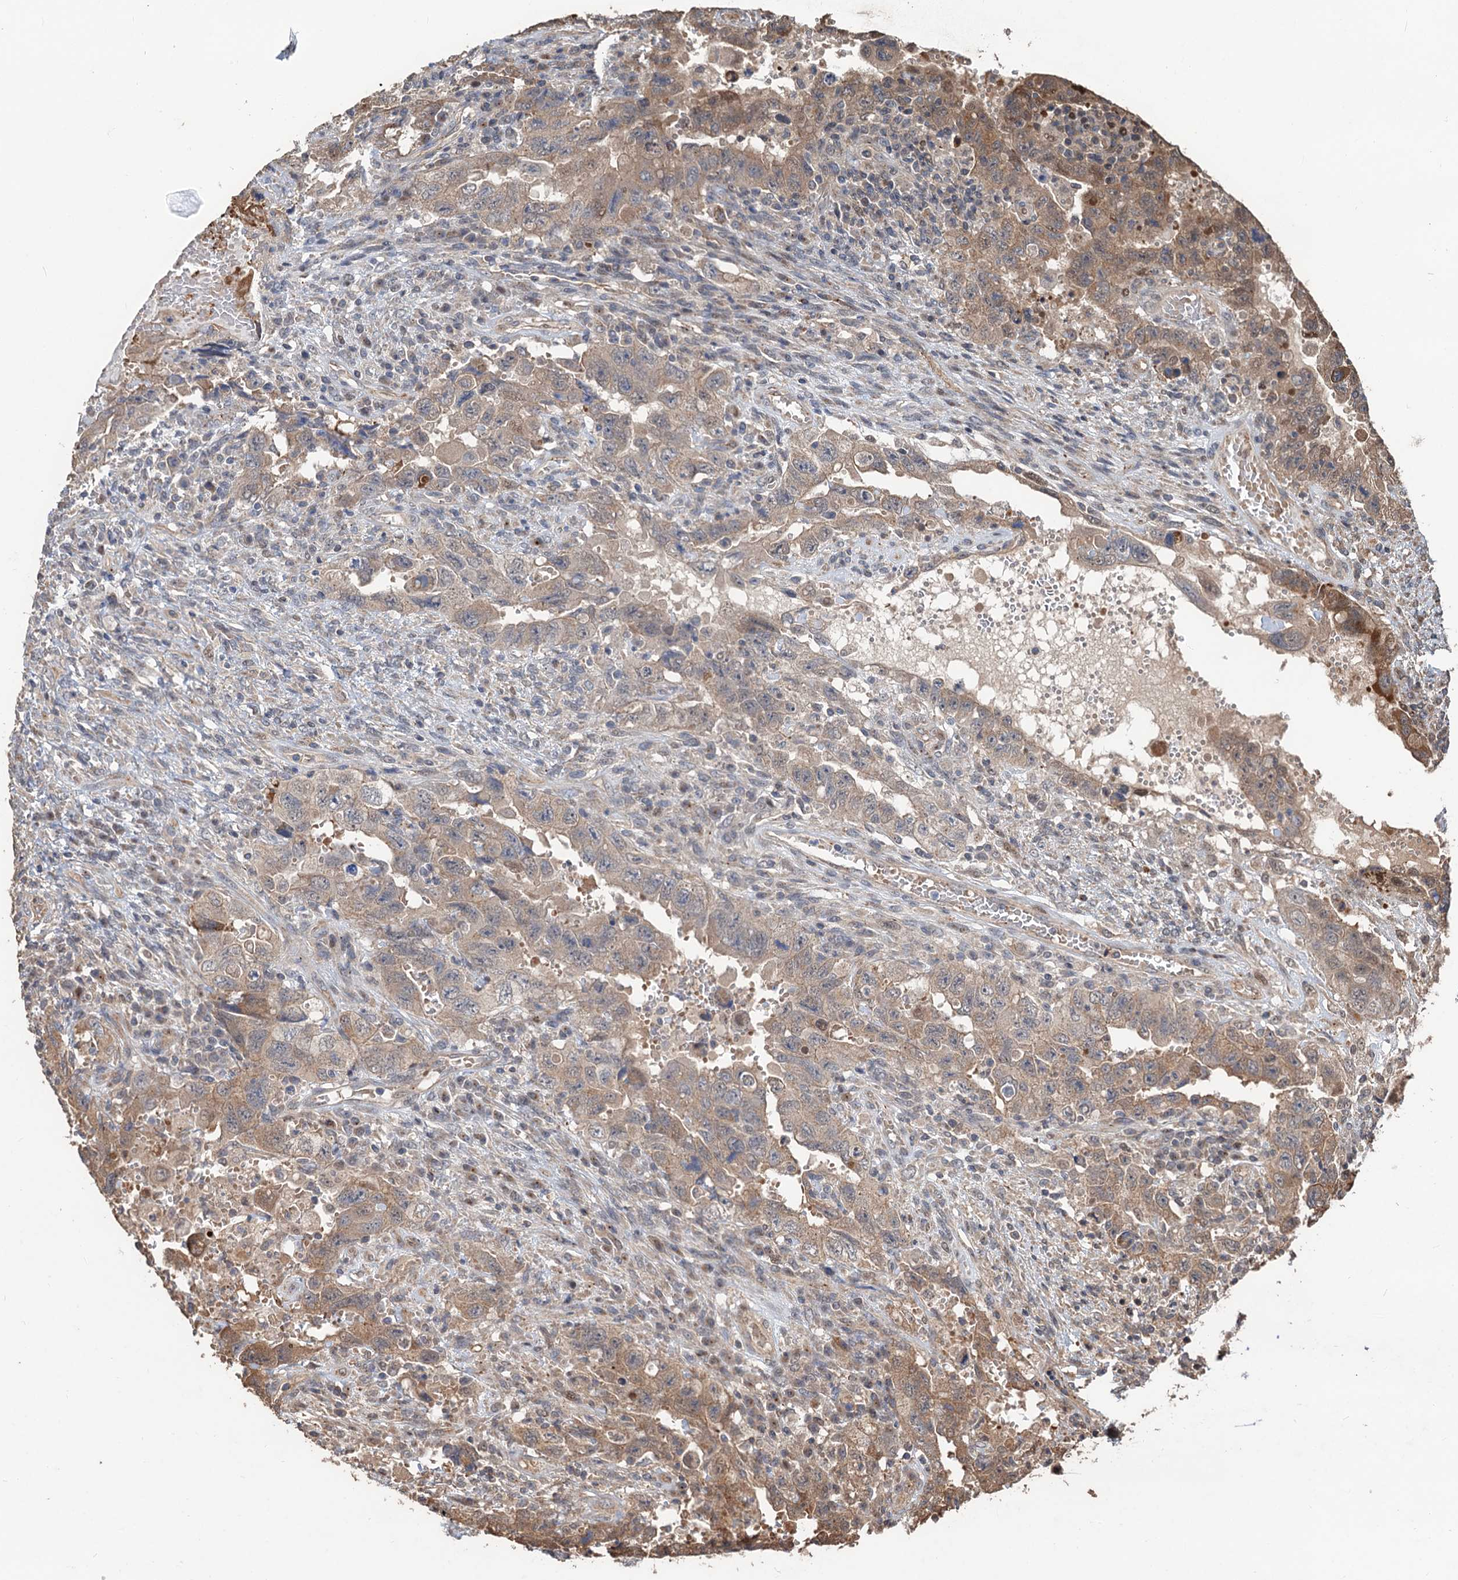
{"staining": {"intensity": "moderate", "quantity": ">75%", "location": "cytoplasmic/membranous"}, "tissue": "testis cancer", "cell_type": "Tumor cells", "image_type": "cancer", "snomed": [{"axis": "morphology", "description": "Carcinoma, Embryonal, NOS"}, {"axis": "topography", "description": "Testis"}], "caption": "Testis embryonal carcinoma stained for a protein reveals moderate cytoplasmic/membranous positivity in tumor cells.", "gene": "DEXI", "patient": {"sex": "male", "age": 26}}